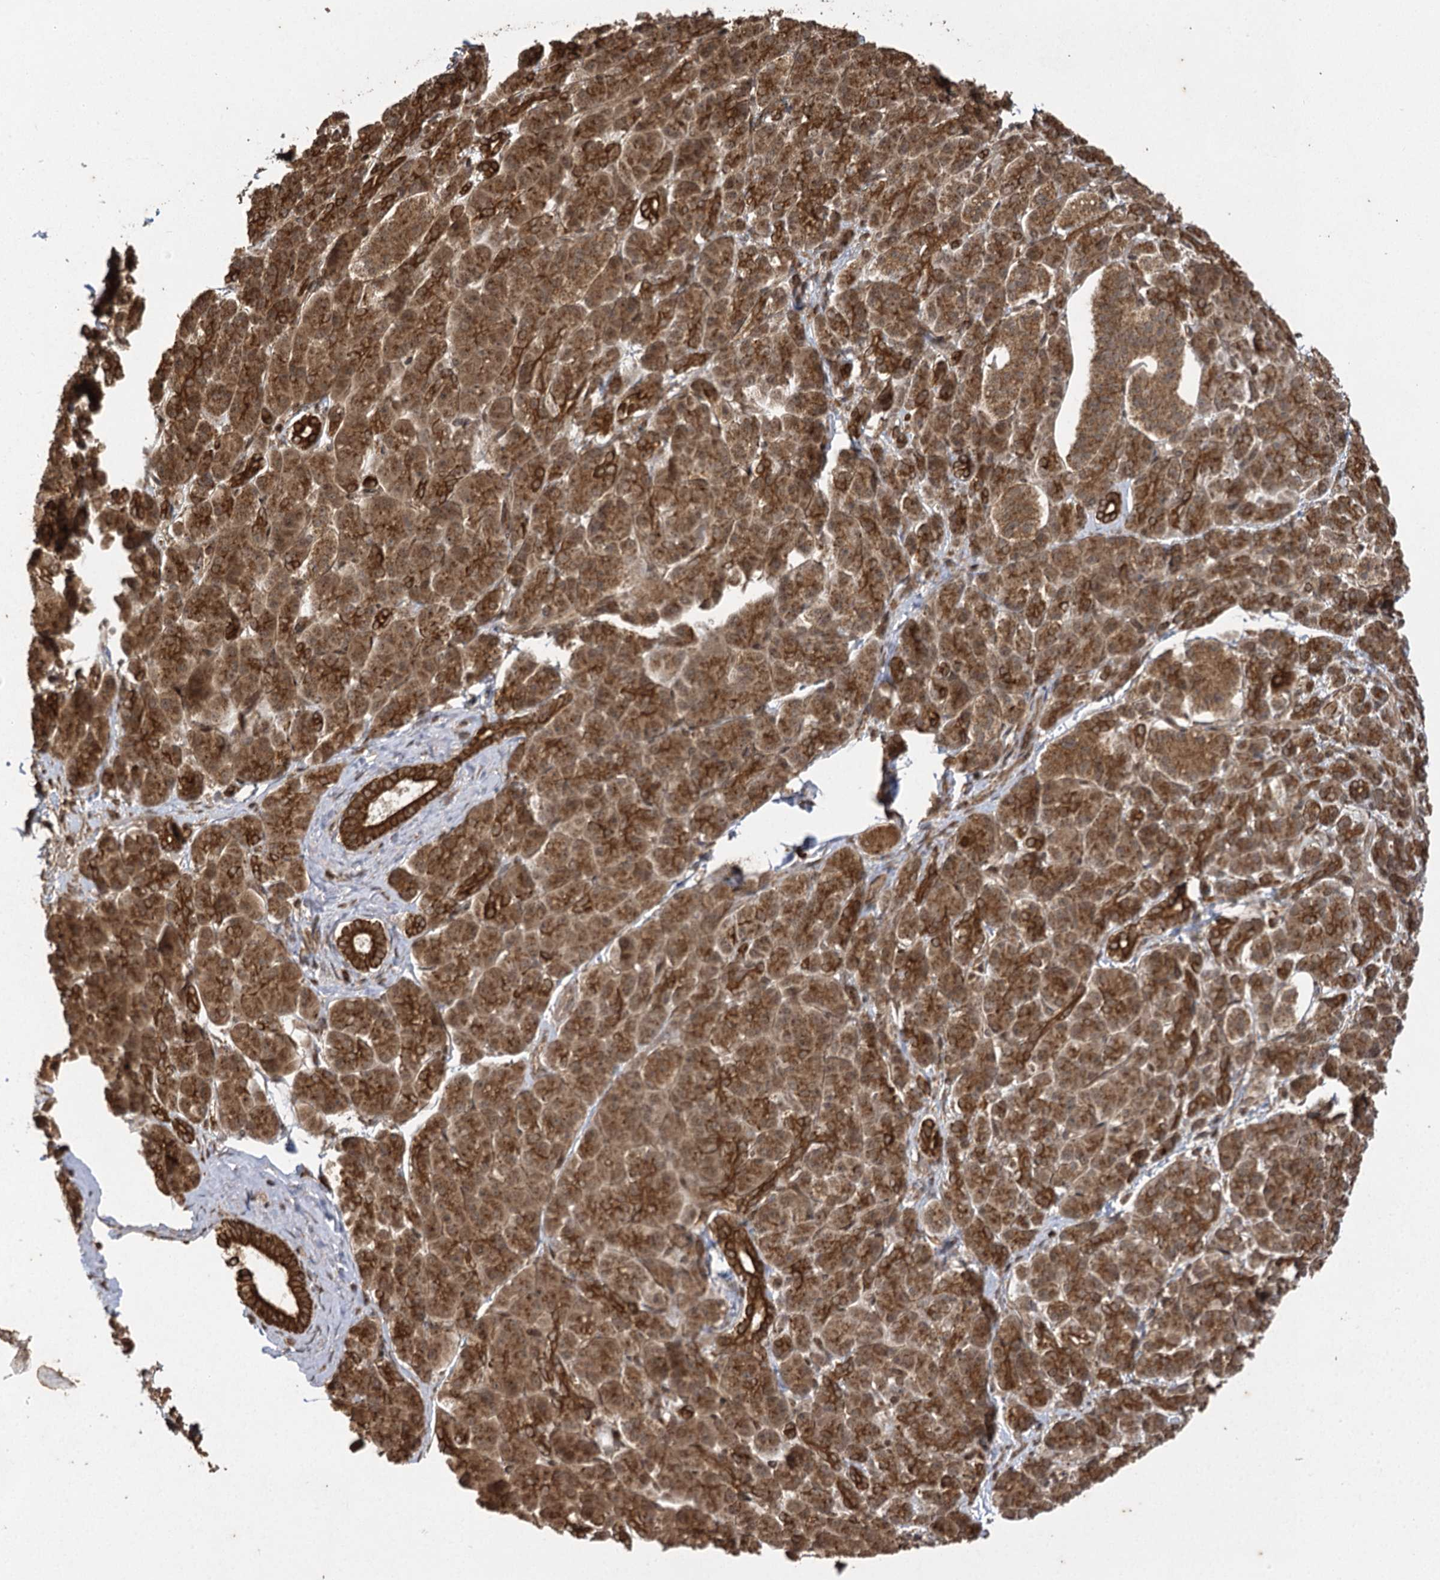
{"staining": {"intensity": "strong", "quantity": ">75%", "location": "cytoplasmic/membranous,nuclear"}, "tissue": "pancreatic cancer", "cell_type": "Tumor cells", "image_type": "cancer", "snomed": [{"axis": "morphology", "description": "Normal tissue, NOS"}, {"axis": "morphology", "description": "Adenocarcinoma, NOS"}, {"axis": "topography", "description": "Pancreas"}], "caption": "Strong cytoplasmic/membranous and nuclear staining for a protein is present in about >75% of tumor cells of pancreatic cancer (adenocarcinoma) using immunohistochemistry (IHC).", "gene": "IL11RA", "patient": {"sex": "female", "age": 64}}